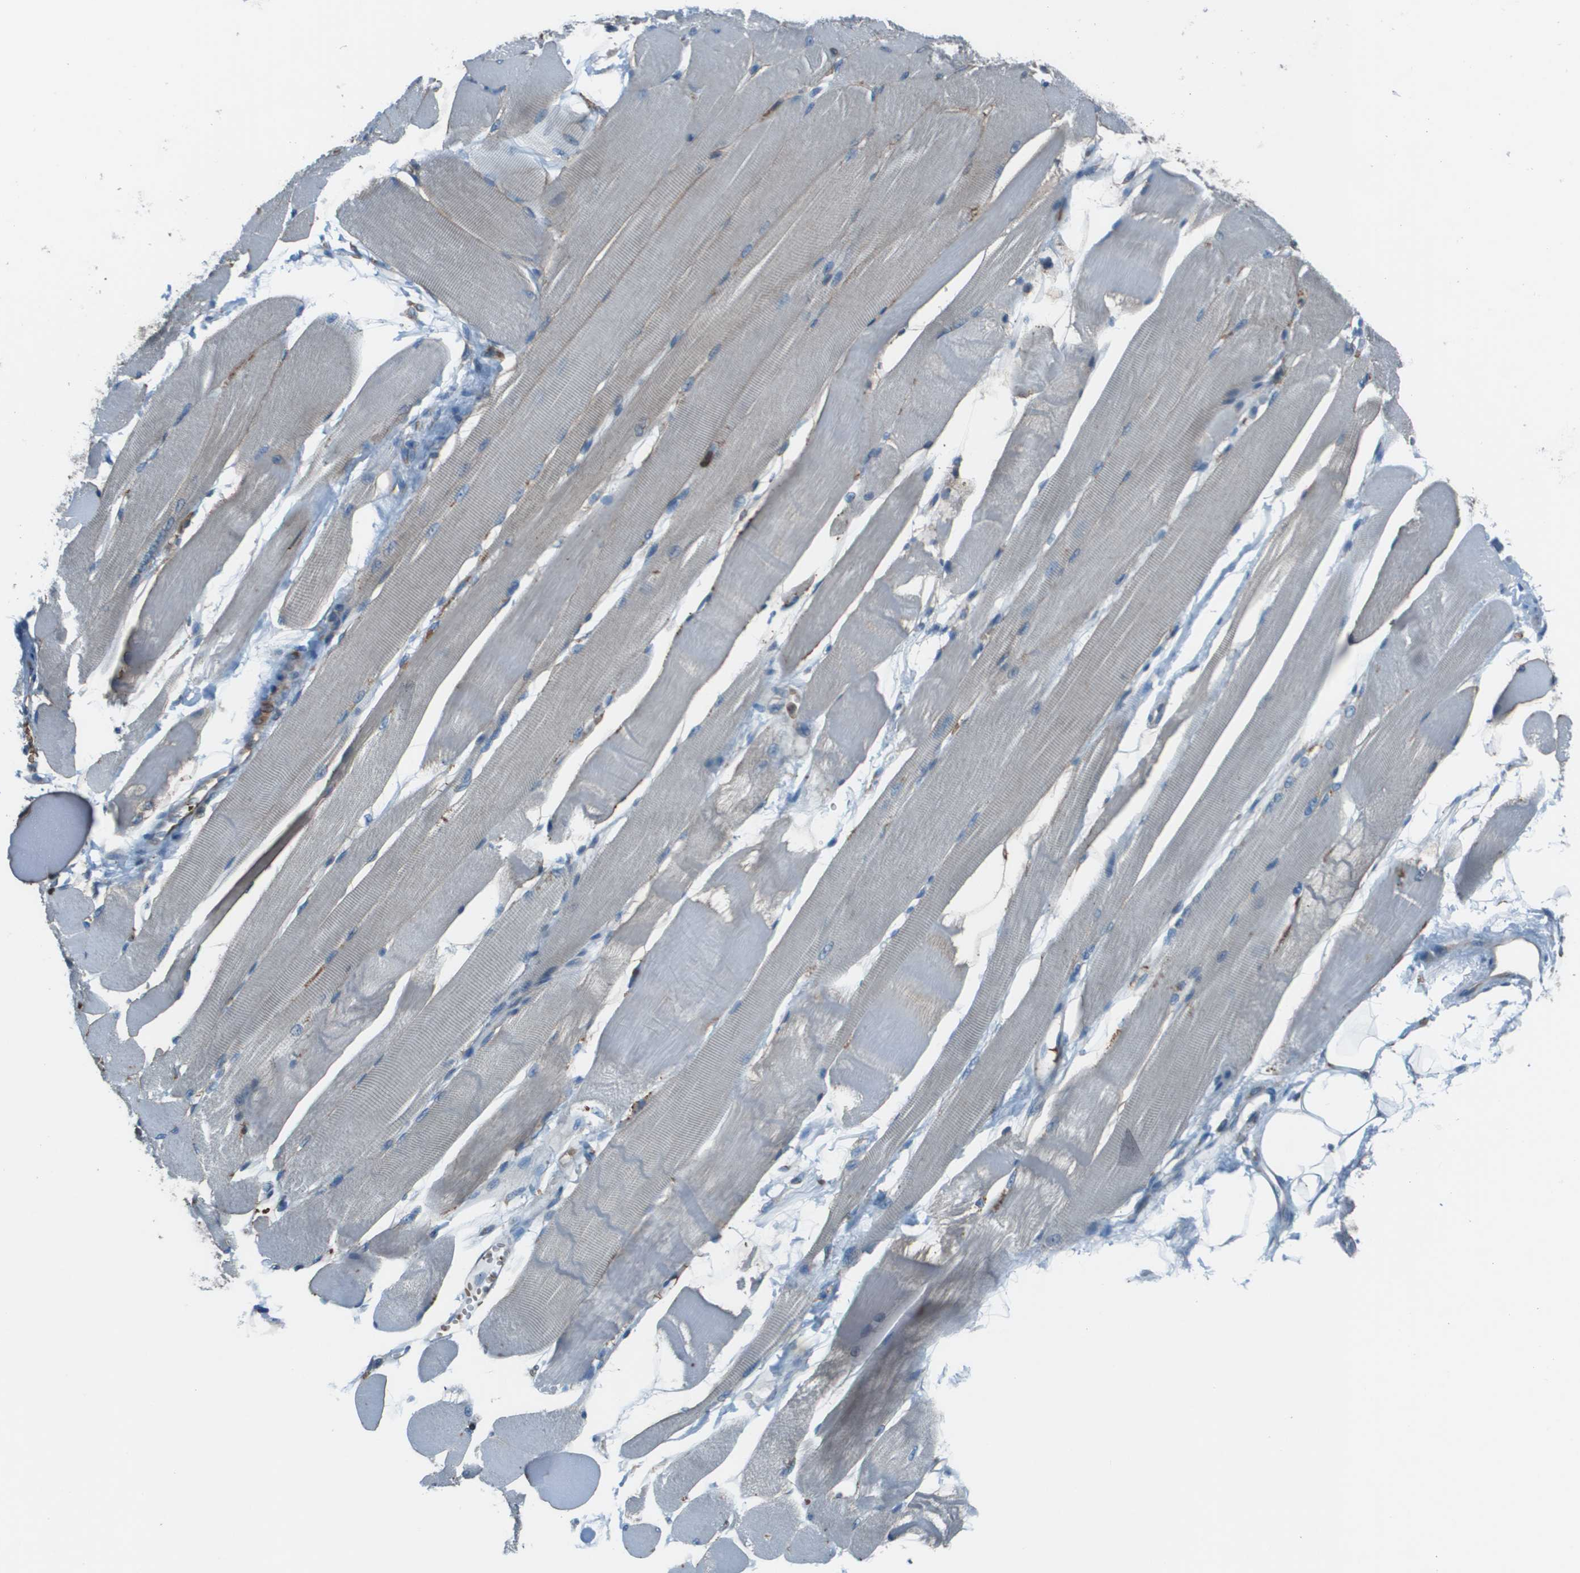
{"staining": {"intensity": "negative", "quantity": "none", "location": "none"}, "tissue": "skeletal muscle", "cell_type": "Myocytes", "image_type": "normal", "snomed": [{"axis": "morphology", "description": "Normal tissue, NOS"}, {"axis": "topography", "description": "Skeletal muscle"}, {"axis": "topography", "description": "Peripheral nerve tissue"}], "caption": "The micrograph shows no staining of myocytes in unremarkable skeletal muscle. Brightfield microscopy of IHC stained with DAB (3,3'-diaminobenzidine) (brown) and hematoxylin (blue), captured at high magnification.", "gene": "UTS2", "patient": {"sex": "female", "age": 84}}